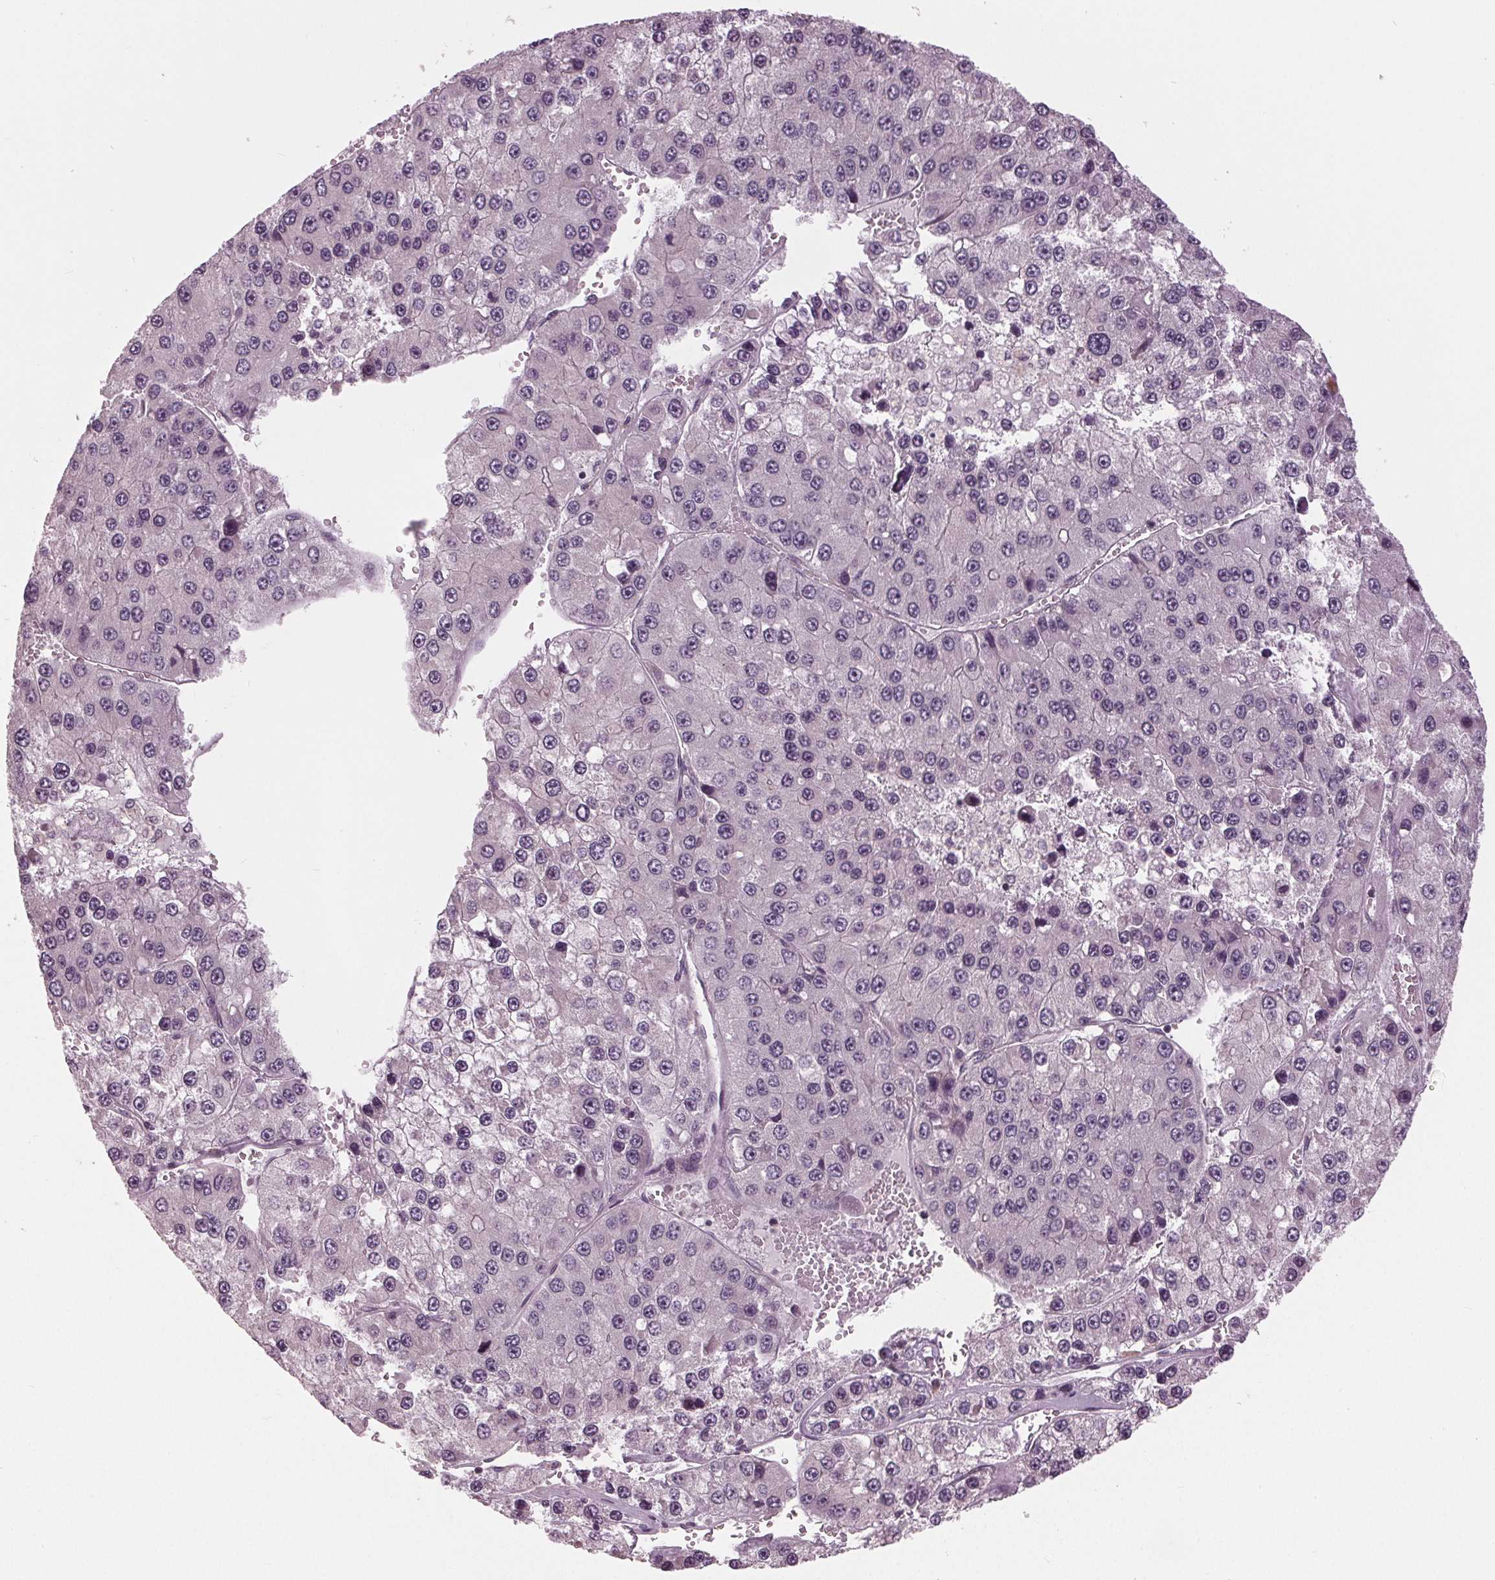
{"staining": {"intensity": "negative", "quantity": "none", "location": "none"}, "tissue": "liver cancer", "cell_type": "Tumor cells", "image_type": "cancer", "snomed": [{"axis": "morphology", "description": "Carcinoma, Hepatocellular, NOS"}, {"axis": "topography", "description": "Liver"}], "caption": "The photomicrograph demonstrates no significant positivity in tumor cells of liver hepatocellular carcinoma.", "gene": "SIGLEC6", "patient": {"sex": "female", "age": 73}}